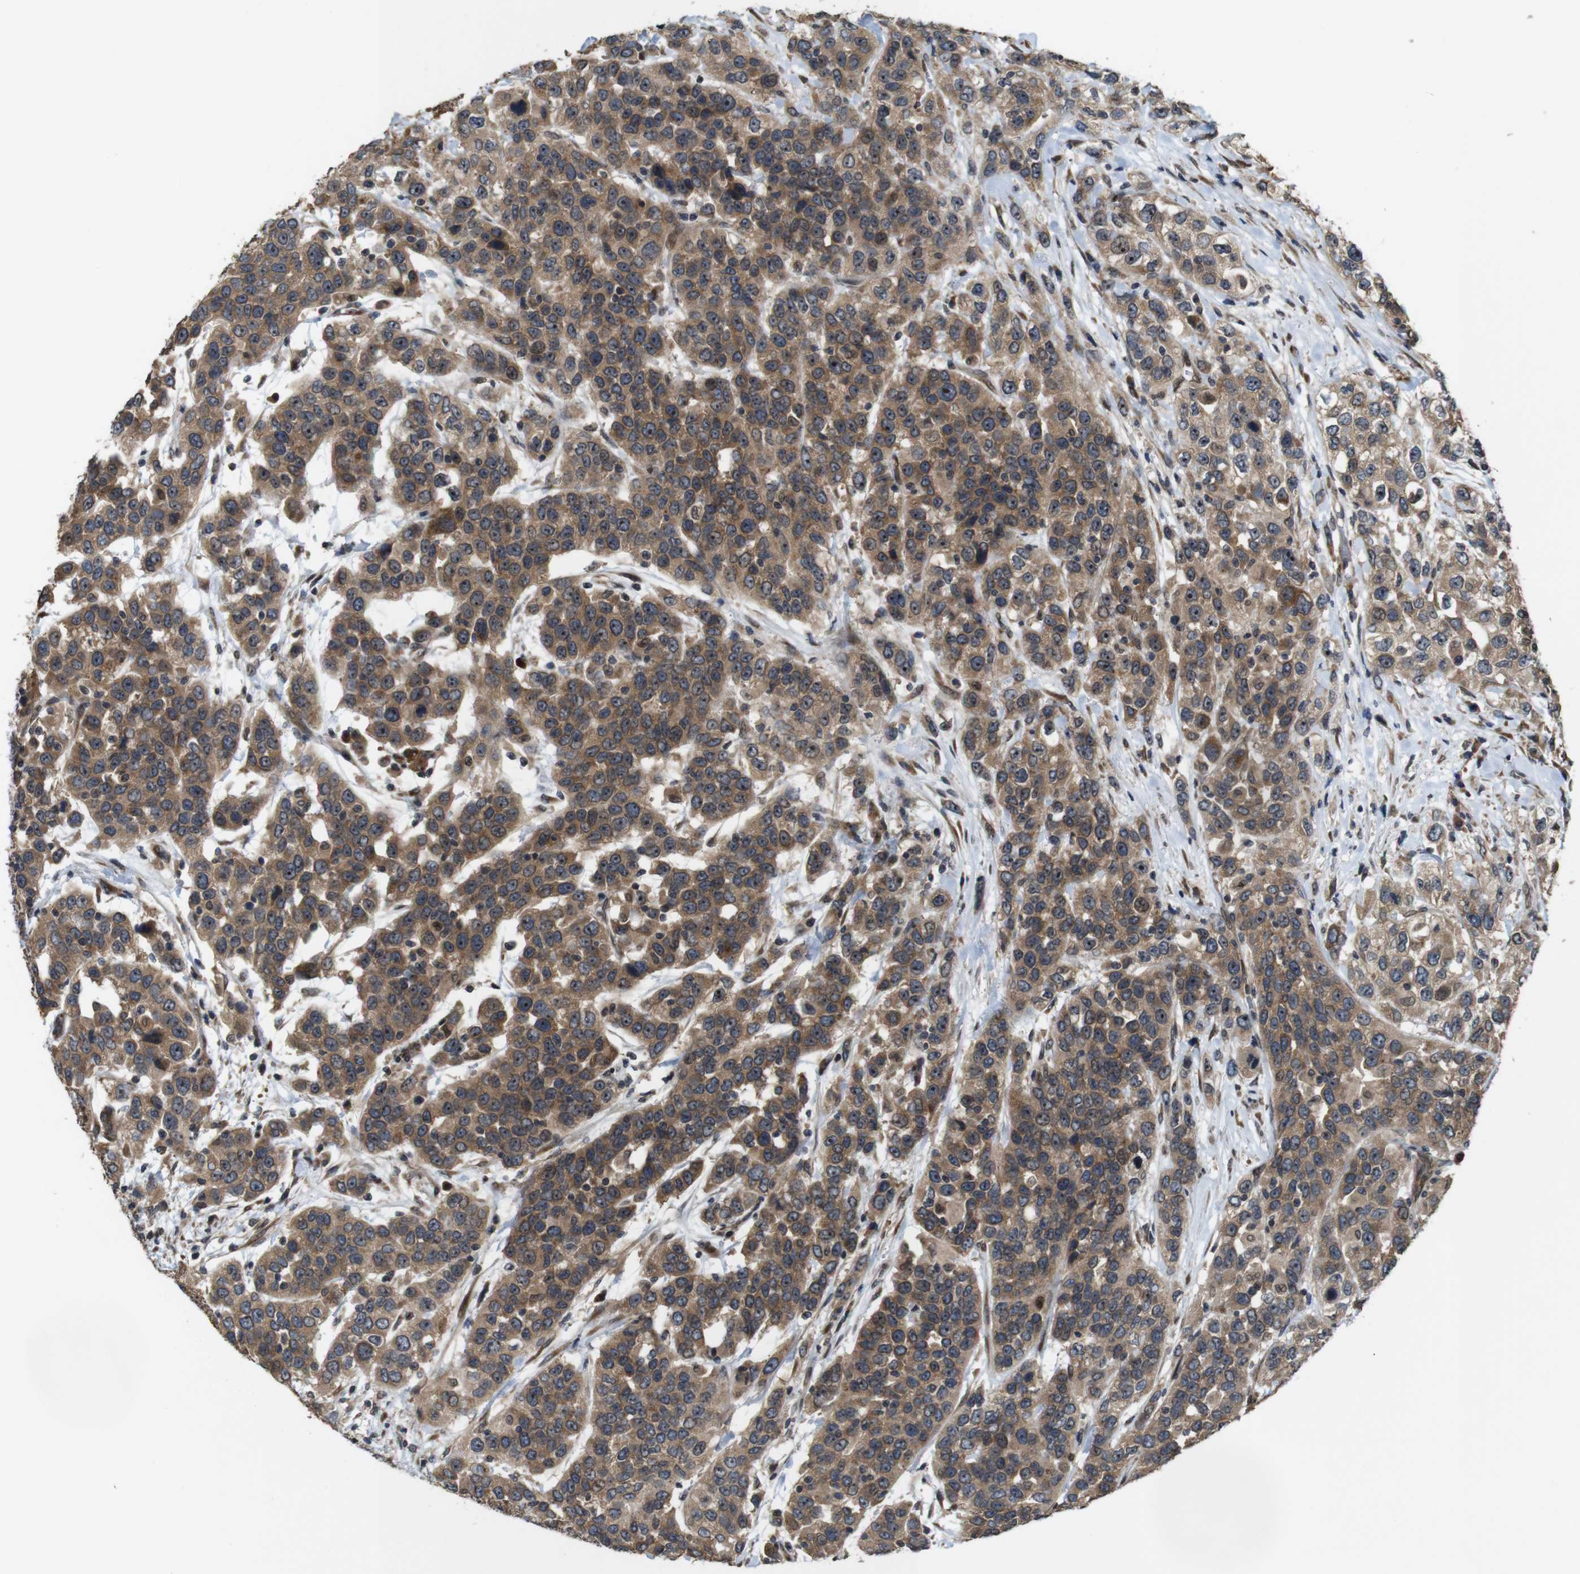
{"staining": {"intensity": "moderate", "quantity": ">75%", "location": "cytoplasmic/membranous,nuclear"}, "tissue": "urothelial cancer", "cell_type": "Tumor cells", "image_type": "cancer", "snomed": [{"axis": "morphology", "description": "Urothelial carcinoma, High grade"}, {"axis": "topography", "description": "Urinary bladder"}], "caption": "IHC image of urothelial cancer stained for a protein (brown), which demonstrates medium levels of moderate cytoplasmic/membranous and nuclear expression in about >75% of tumor cells.", "gene": "EFCAB14", "patient": {"sex": "female", "age": 80}}